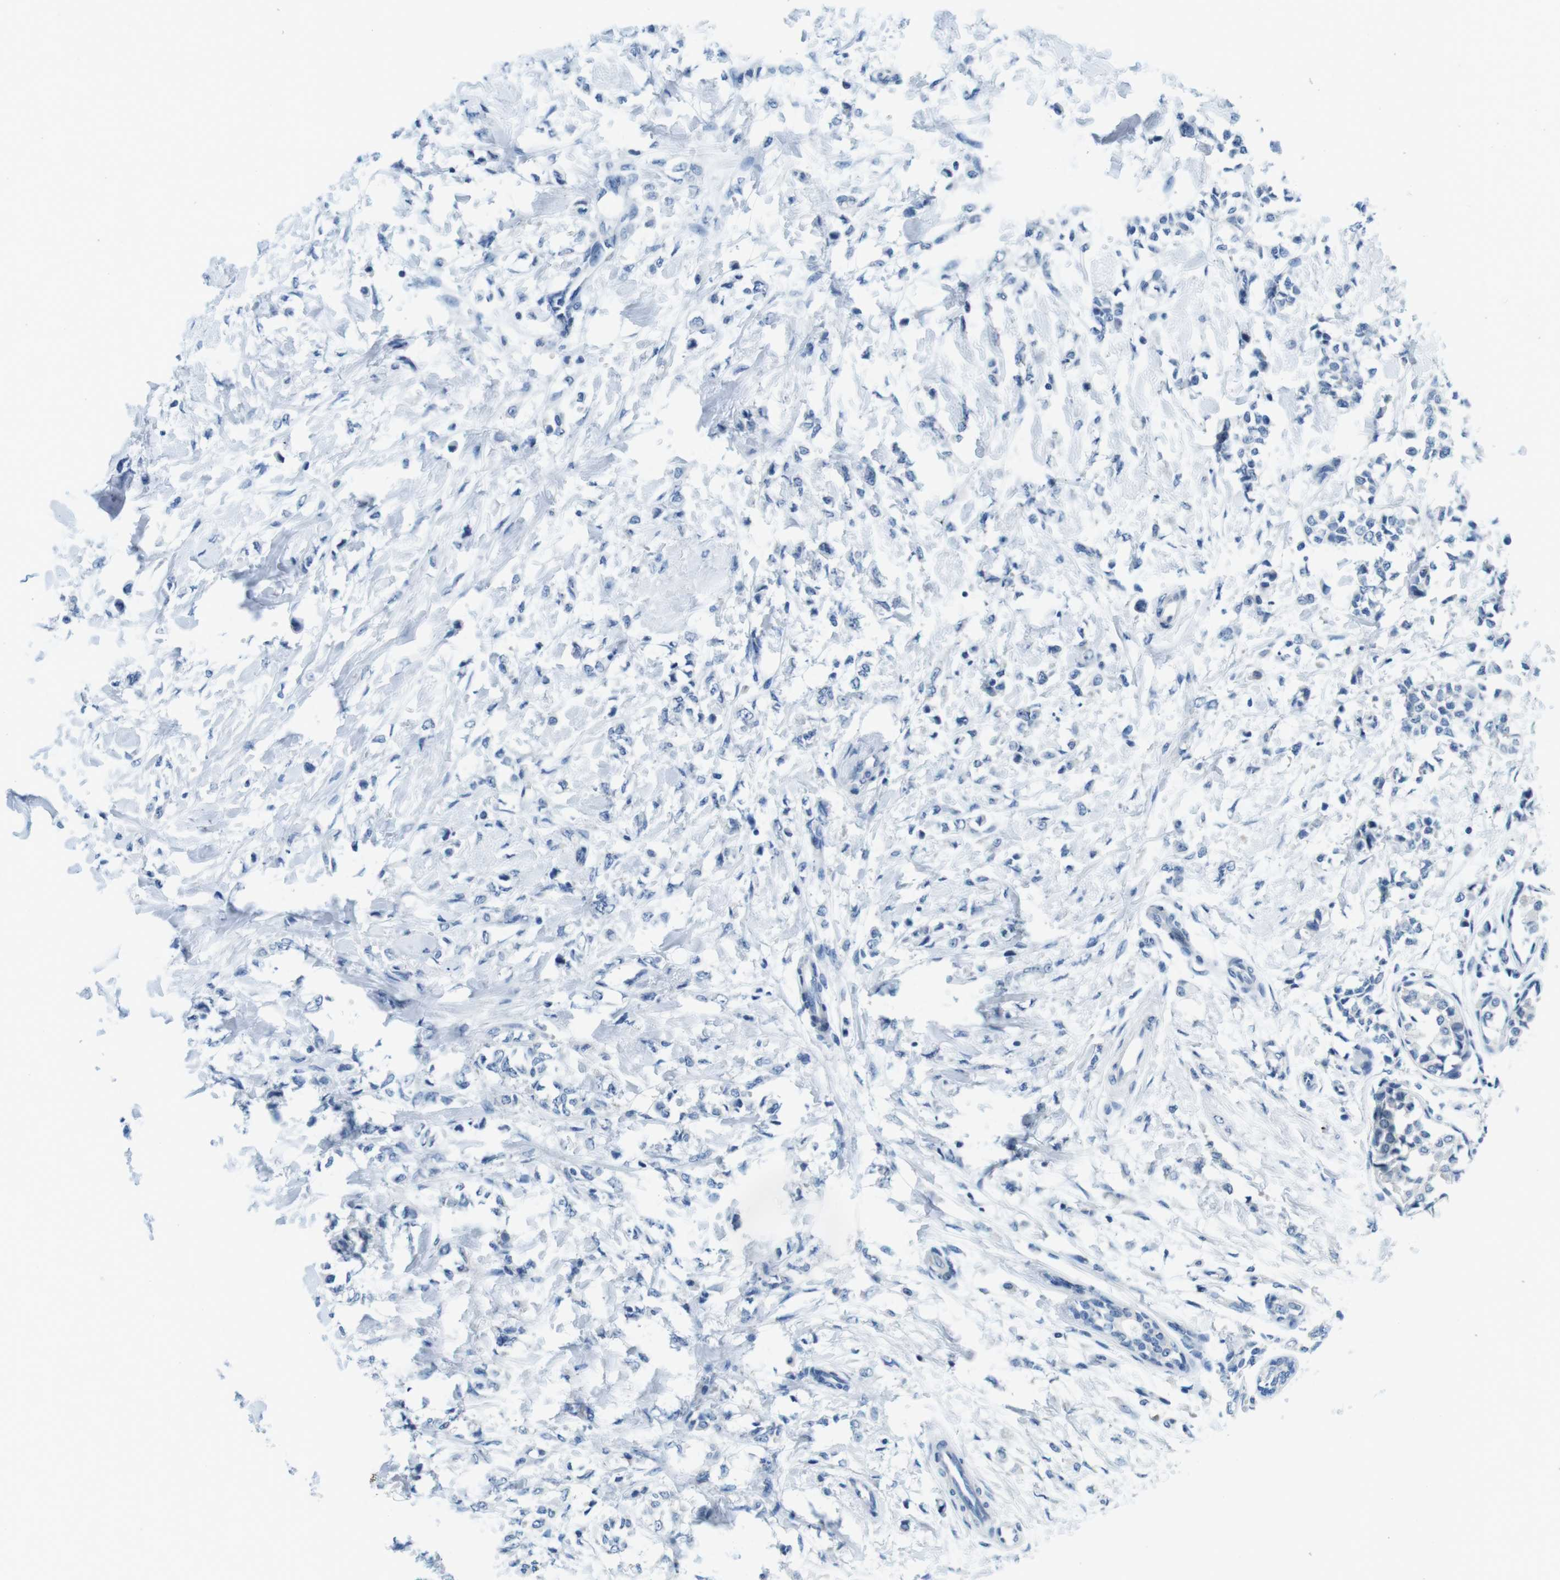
{"staining": {"intensity": "negative", "quantity": "none", "location": "none"}, "tissue": "breast cancer", "cell_type": "Tumor cells", "image_type": "cancer", "snomed": [{"axis": "morphology", "description": "Lobular carcinoma, in situ"}, {"axis": "morphology", "description": "Lobular carcinoma"}, {"axis": "topography", "description": "Breast"}], "caption": "Tumor cells show no significant positivity in breast cancer.", "gene": "EIF2B5", "patient": {"sex": "female", "age": 41}}